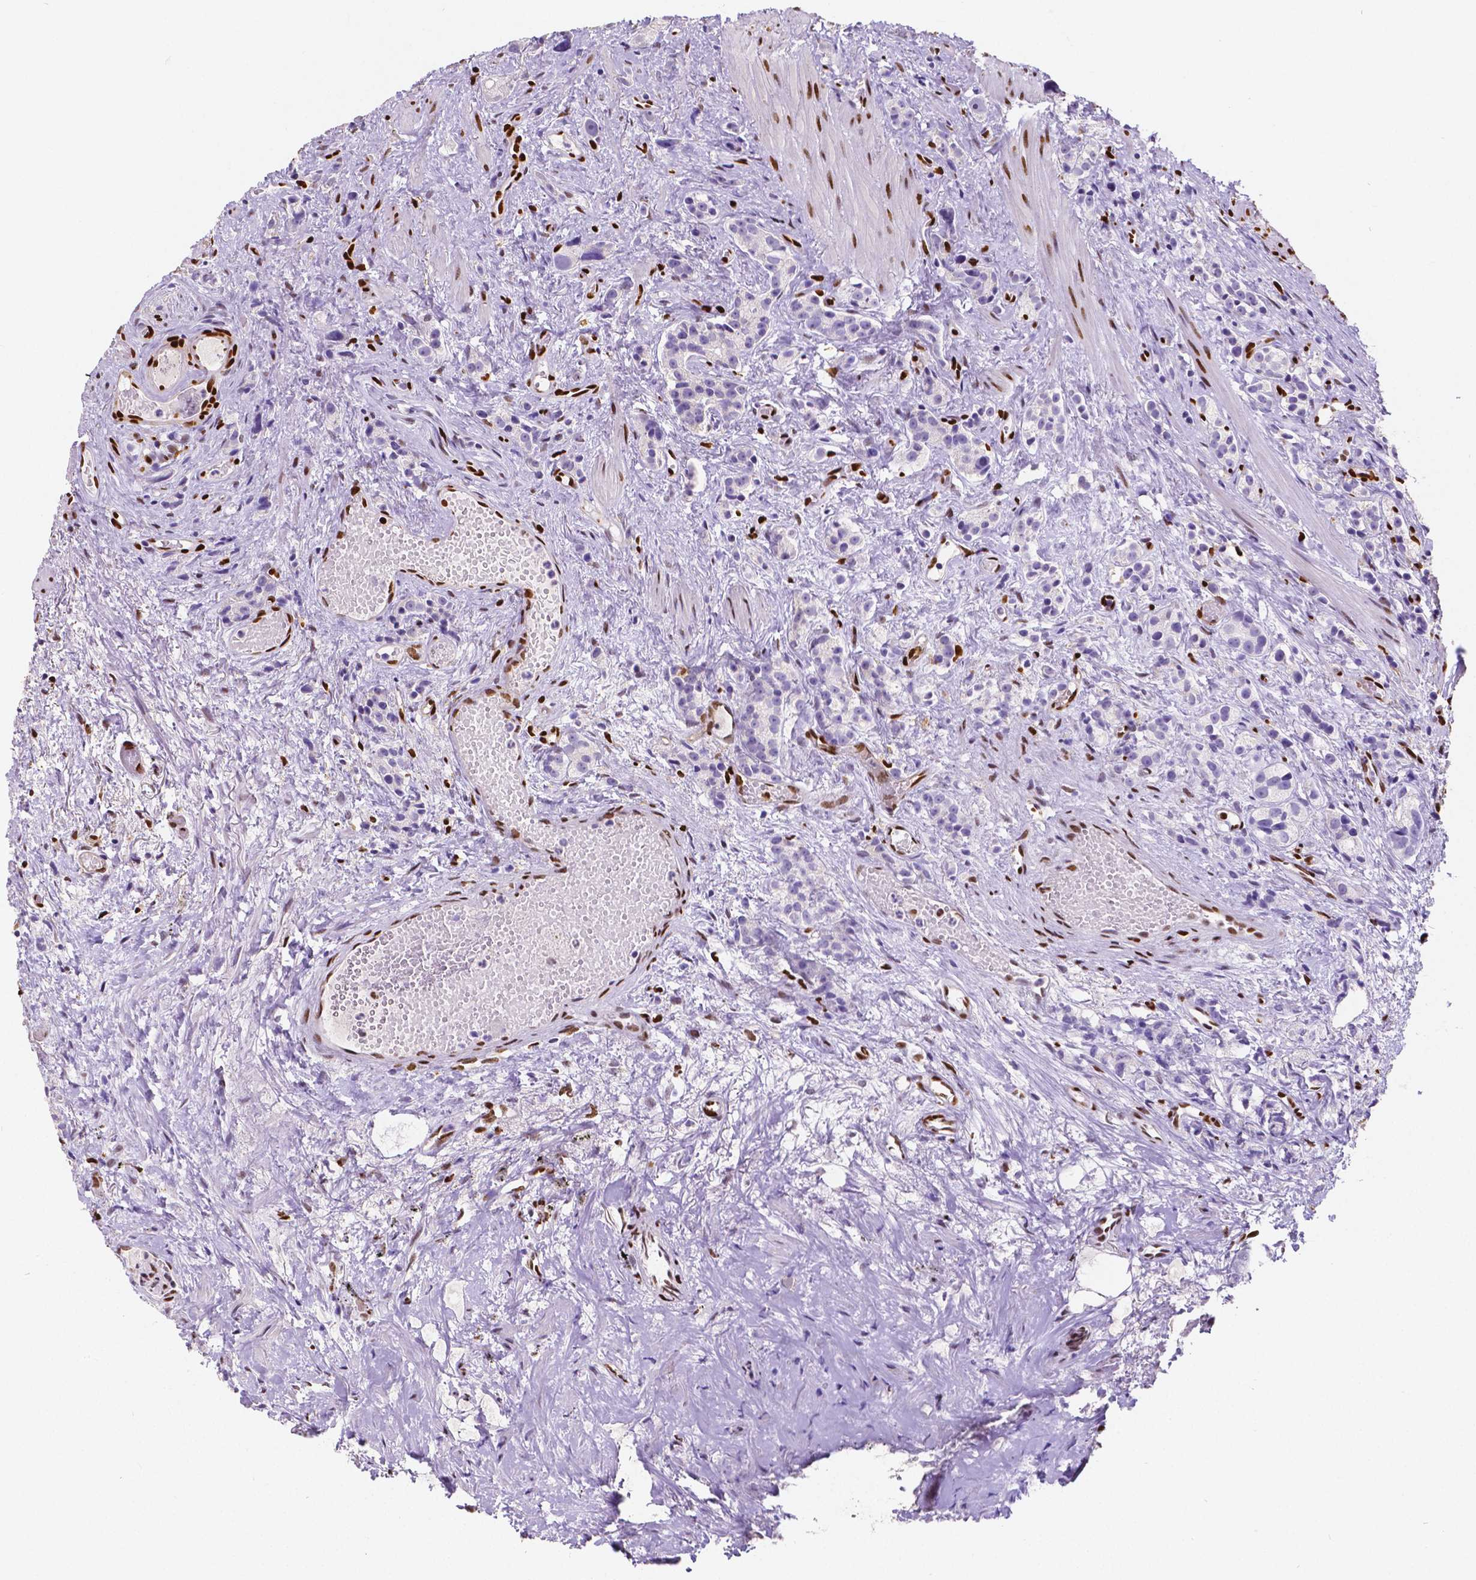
{"staining": {"intensity": "negative", "quantity": "none", "location": "none"}, "tissue": "prostate cancer", "cell_type": "Tumor cells", "image_type": "cancer", "snomed": [{"axis": "morphology", "description": "Adenocarcinoma, High grade"}, {"axis": "topography", "description": "Prostate"}], "caption": "DAB immunohistochemical staining of prostate cancer (adenocarcinoma (high-grade)) demonstrates no significant positivity in tumor cells. Brightfield microscopy of immunohistochemistry (IHC) stained with DAB (brown) and hematoxylin (blue), captured at high magnification.", "gene": "MEF2C", "patient": {"sex": "male", "age": 53}}